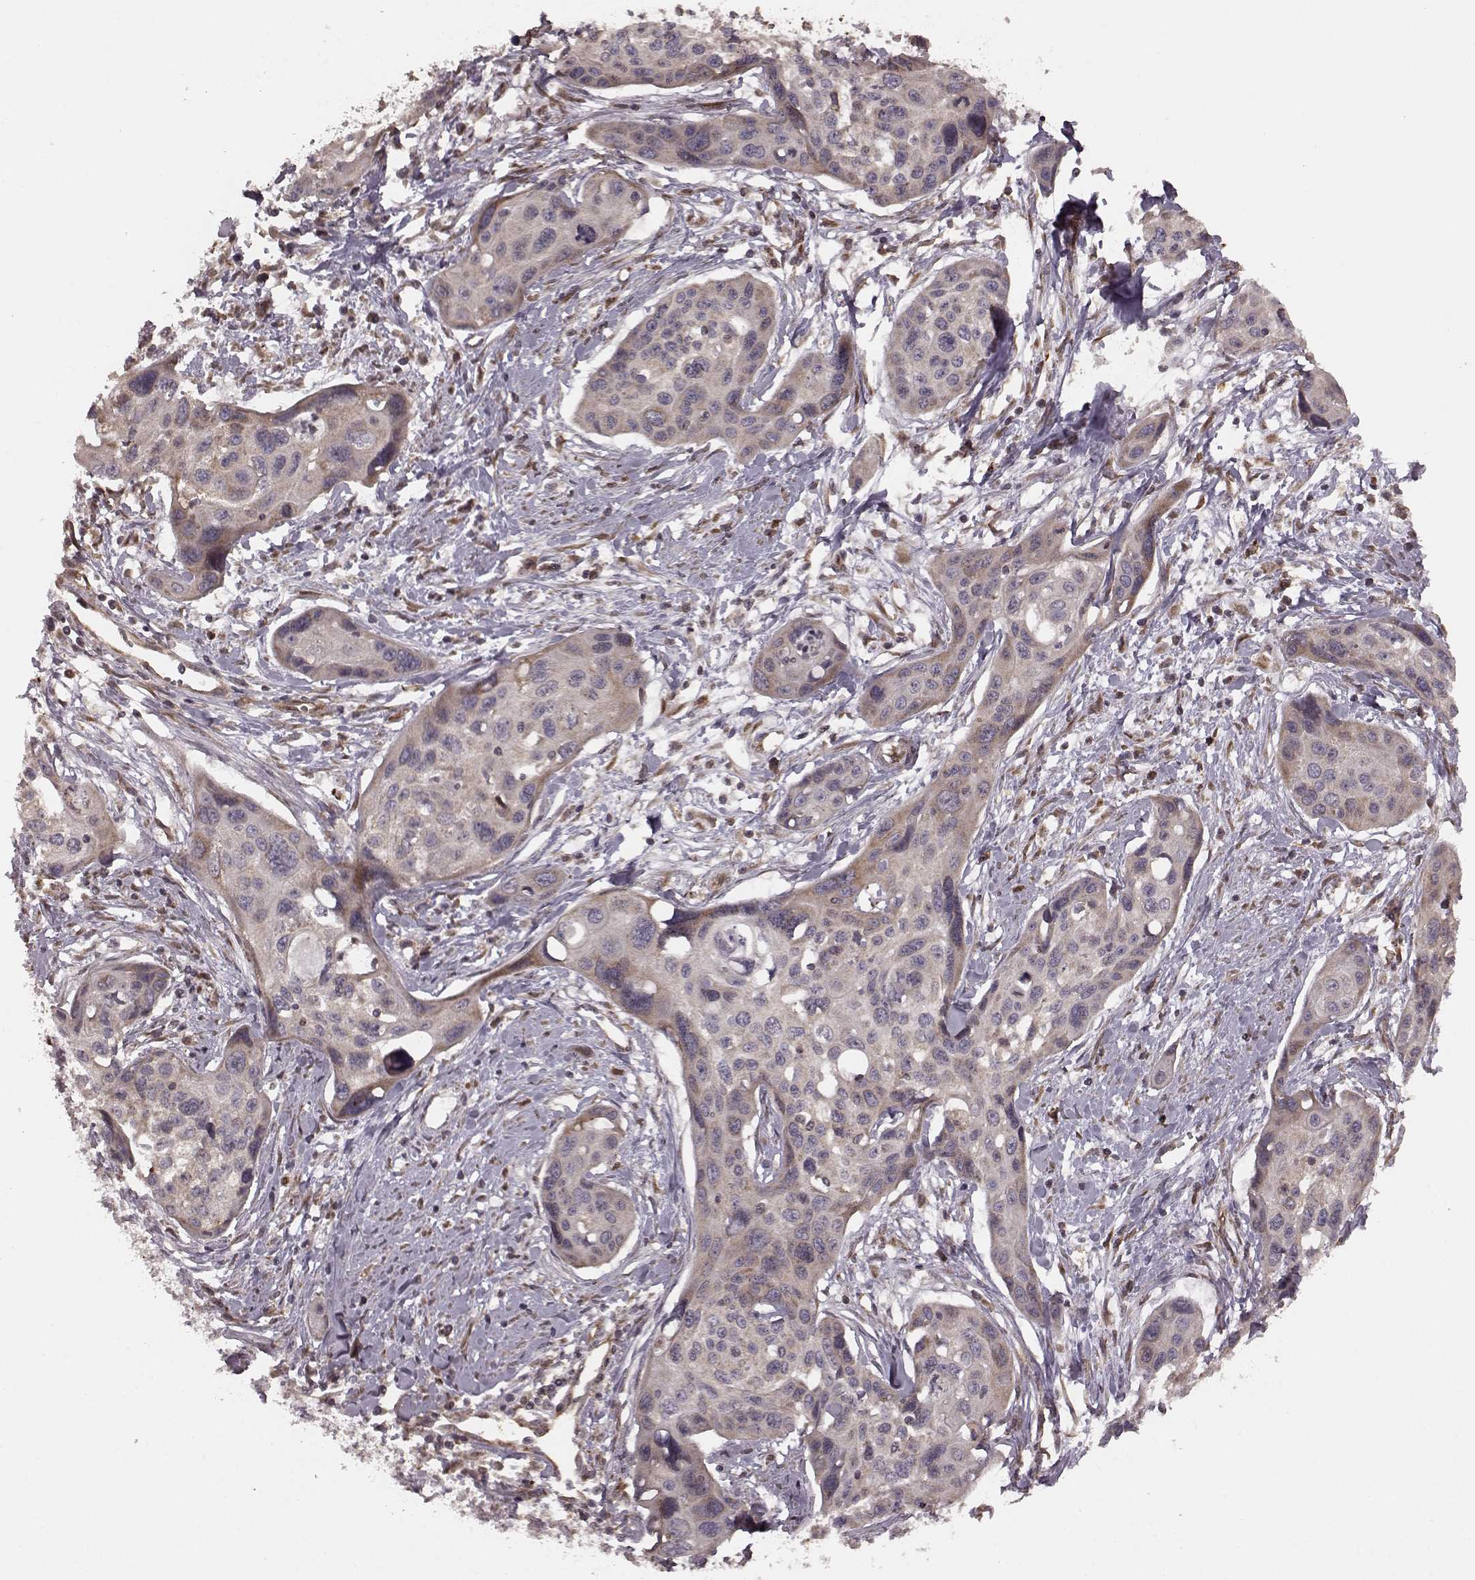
{"staining": {"intensity": "weak", "quantity": ">75%", "location": "cytoplasmic/membranous"}, "tissue": "cervical cancer", "cell_type": "Tumor cells", "image_type": "cancer", "snomed": [{"axis": "morphology", "description": "Squamous cell carcinoma, NOS"}, {"axis": "topography", "description": "Cervix"}], "caption": "This is a micrograph of immunohistochemistry (IHC) staining of cervical cancer, which shows weak expression in the cytoplasmic/membranous of tumor cells.", "gene": "AGPAT1", "patient": {"sex": "female", "age": 31}}